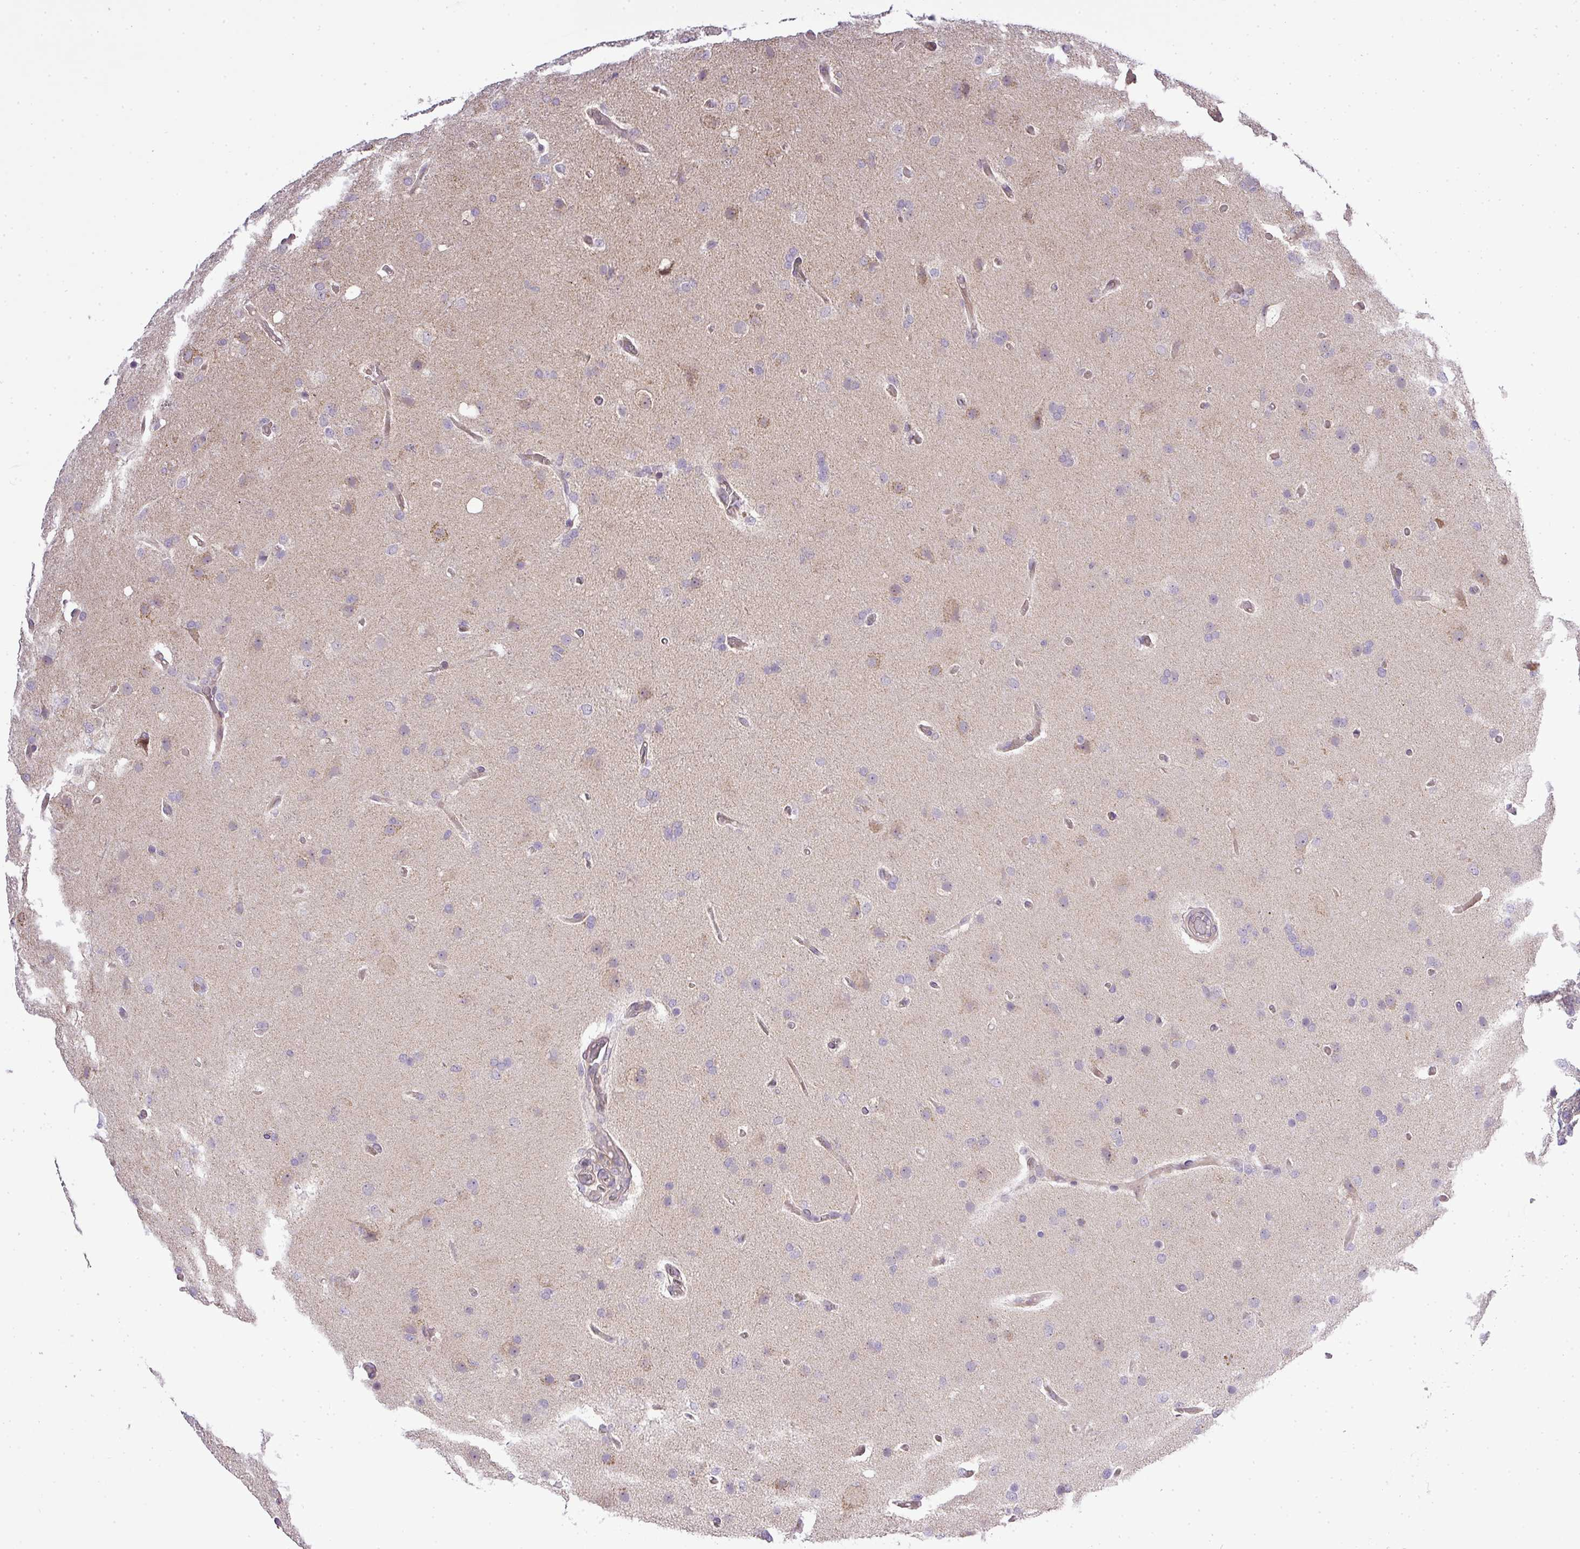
{"staining": {"intensity": "negative", "quantity": "none", "location": "none"}, "tissue": "glioma", "cell_type": "Tumor cells", "image_type": "cancer", "snomed": [{"axis": "morphology", "description": "Glioma, malignant, High grade"}, {"axis": "topography", "description": "Brain"}], "caption": "An immunohistochemistry (IHC) micrograph of glioma is shown. There is no staining in tumor cells of glioma.", "gene": "ZDHHC1", "patient": {"sex": "female", "age": 74}}